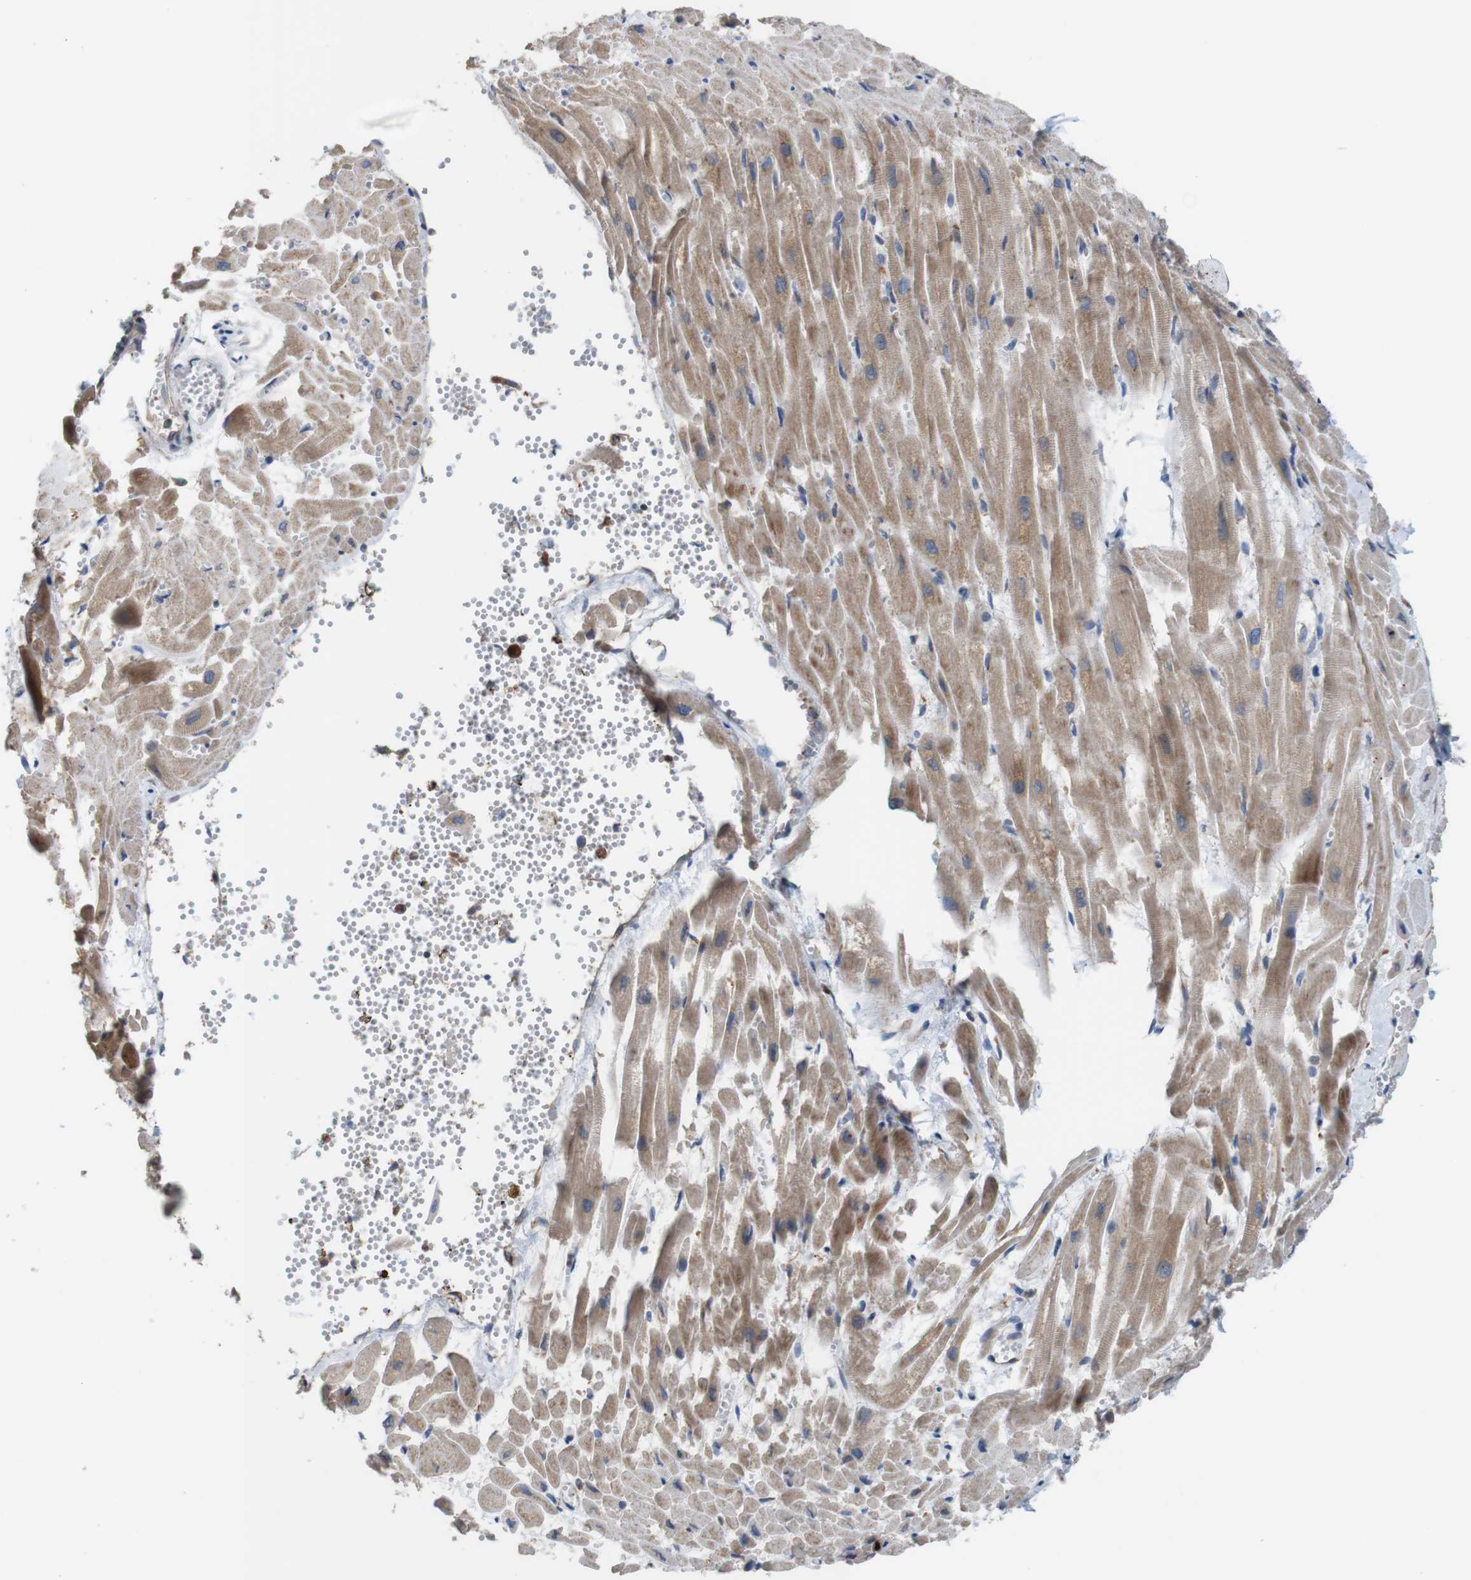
{"staining": {"intensity": "moderate", "quantity": ">75%", "location": "cytoplasmic/membranous"}, "tissue": "heart muscle", "cell_type": "Cardiomyocytes", "image_type": "normal", "snomed": [{"axis": "morphology", "description": "Normal tissue, NOS"}, {"axis": "topography", "description": "Heart"}], "caption": "This is a photomicrograph of immunohistochemistry staining of benign heart muscle, which shows moderate positivity in the cytoplasmic/membranous of cardiomyocytes.", "gene": "UGGT1", "patient": {"sex": "female", "age": 19}}